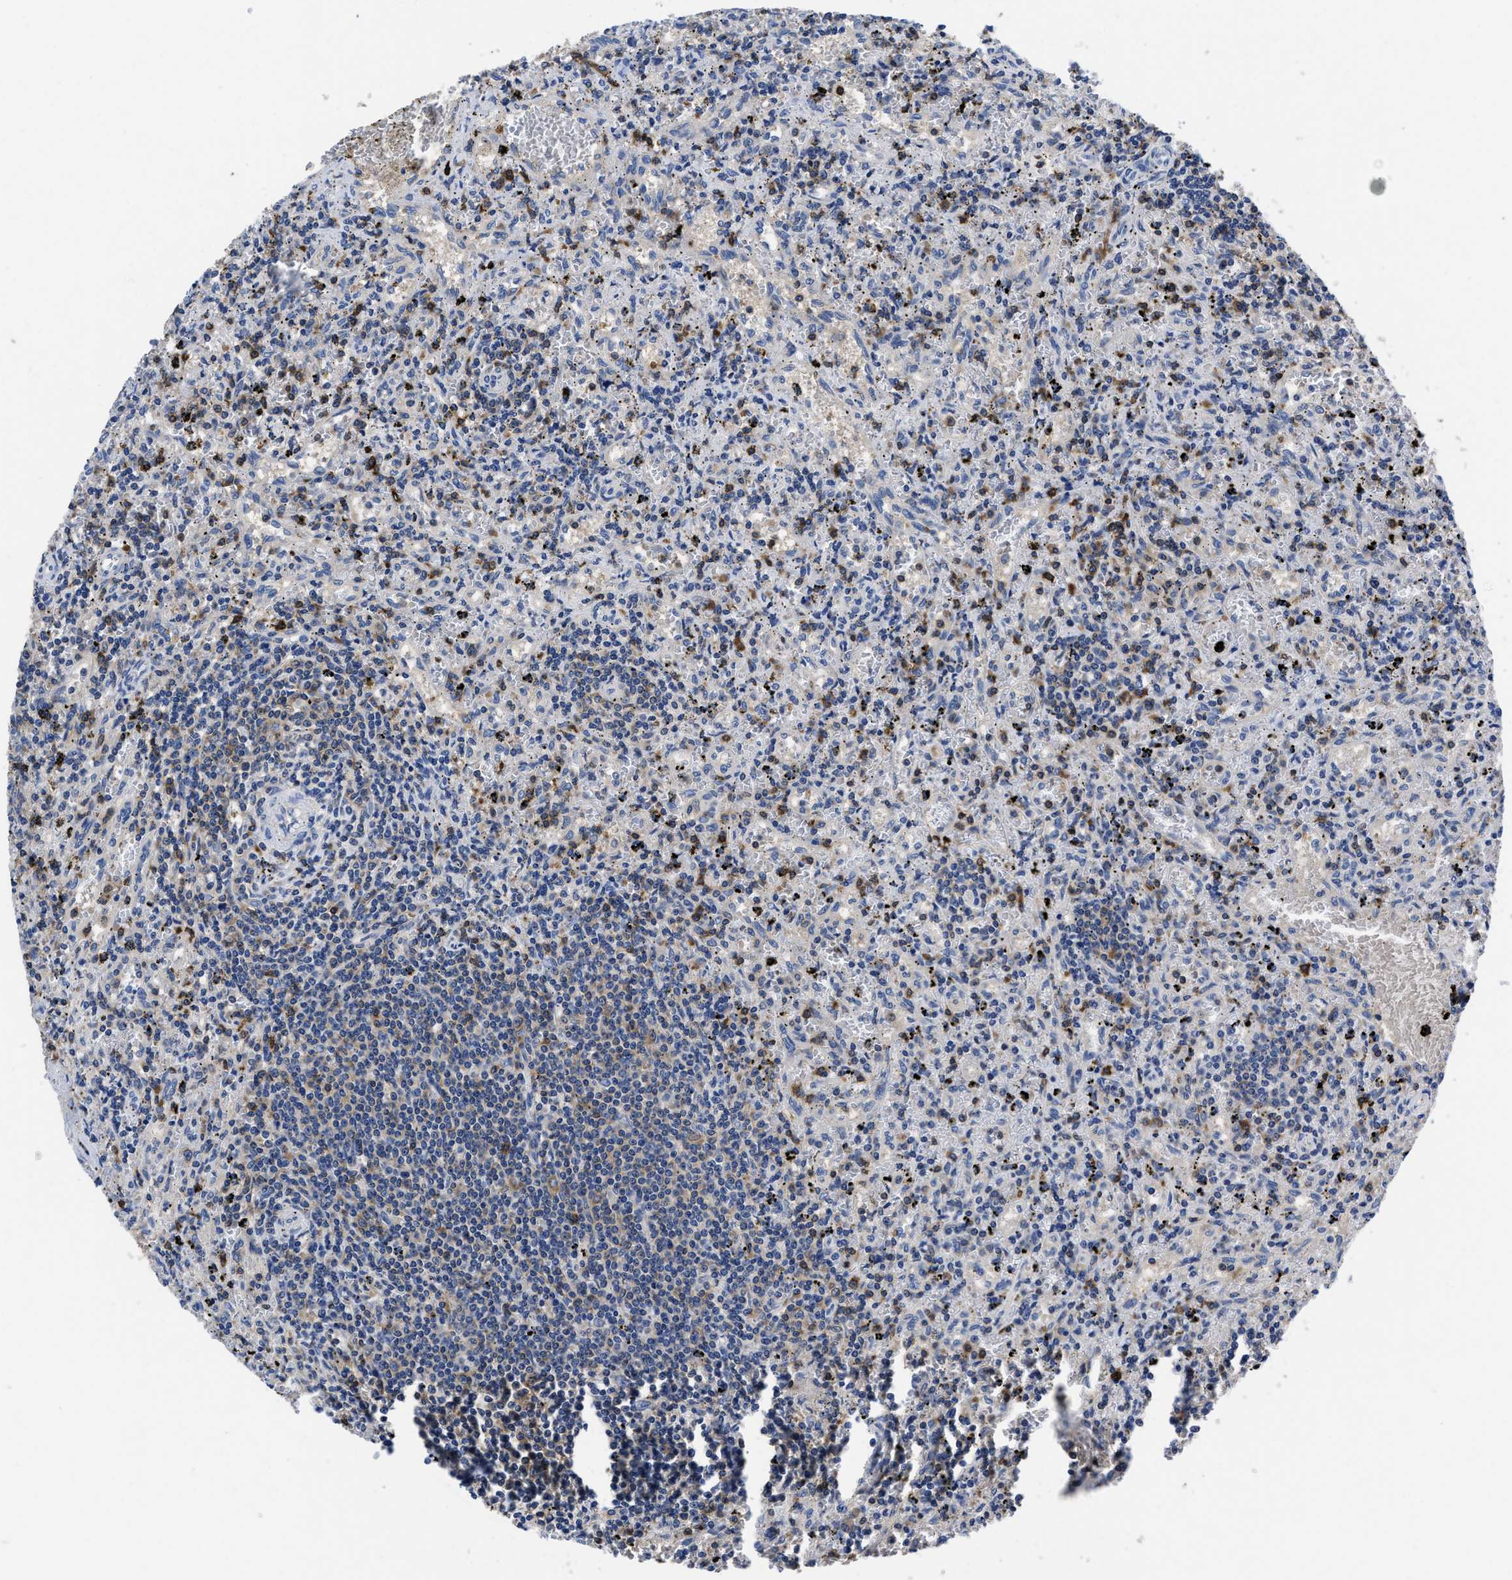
{"staining": {"intensity": "negative", "quantity": "none", "location": "none"}, "tissue": "lymphoma", "cell_type": "Tumor cells", "image_type": "cancer", "snomed": [{"axis": "morphology", "description": "Malignant lymphoma, non-Hodgkin's type, Low grade"}, {"axis": "topography", "description": "Spleen"}], "caption": "IHC of human lymphoma reveals no expression in tumor cells. The staining is performed using DAB (3,3'-diaminobenzidine) brown chromogen with nuclei counter-stained in using hematoxylin.", "gene": "YARS1", "patient": {"sex": "male", "age": 76}}